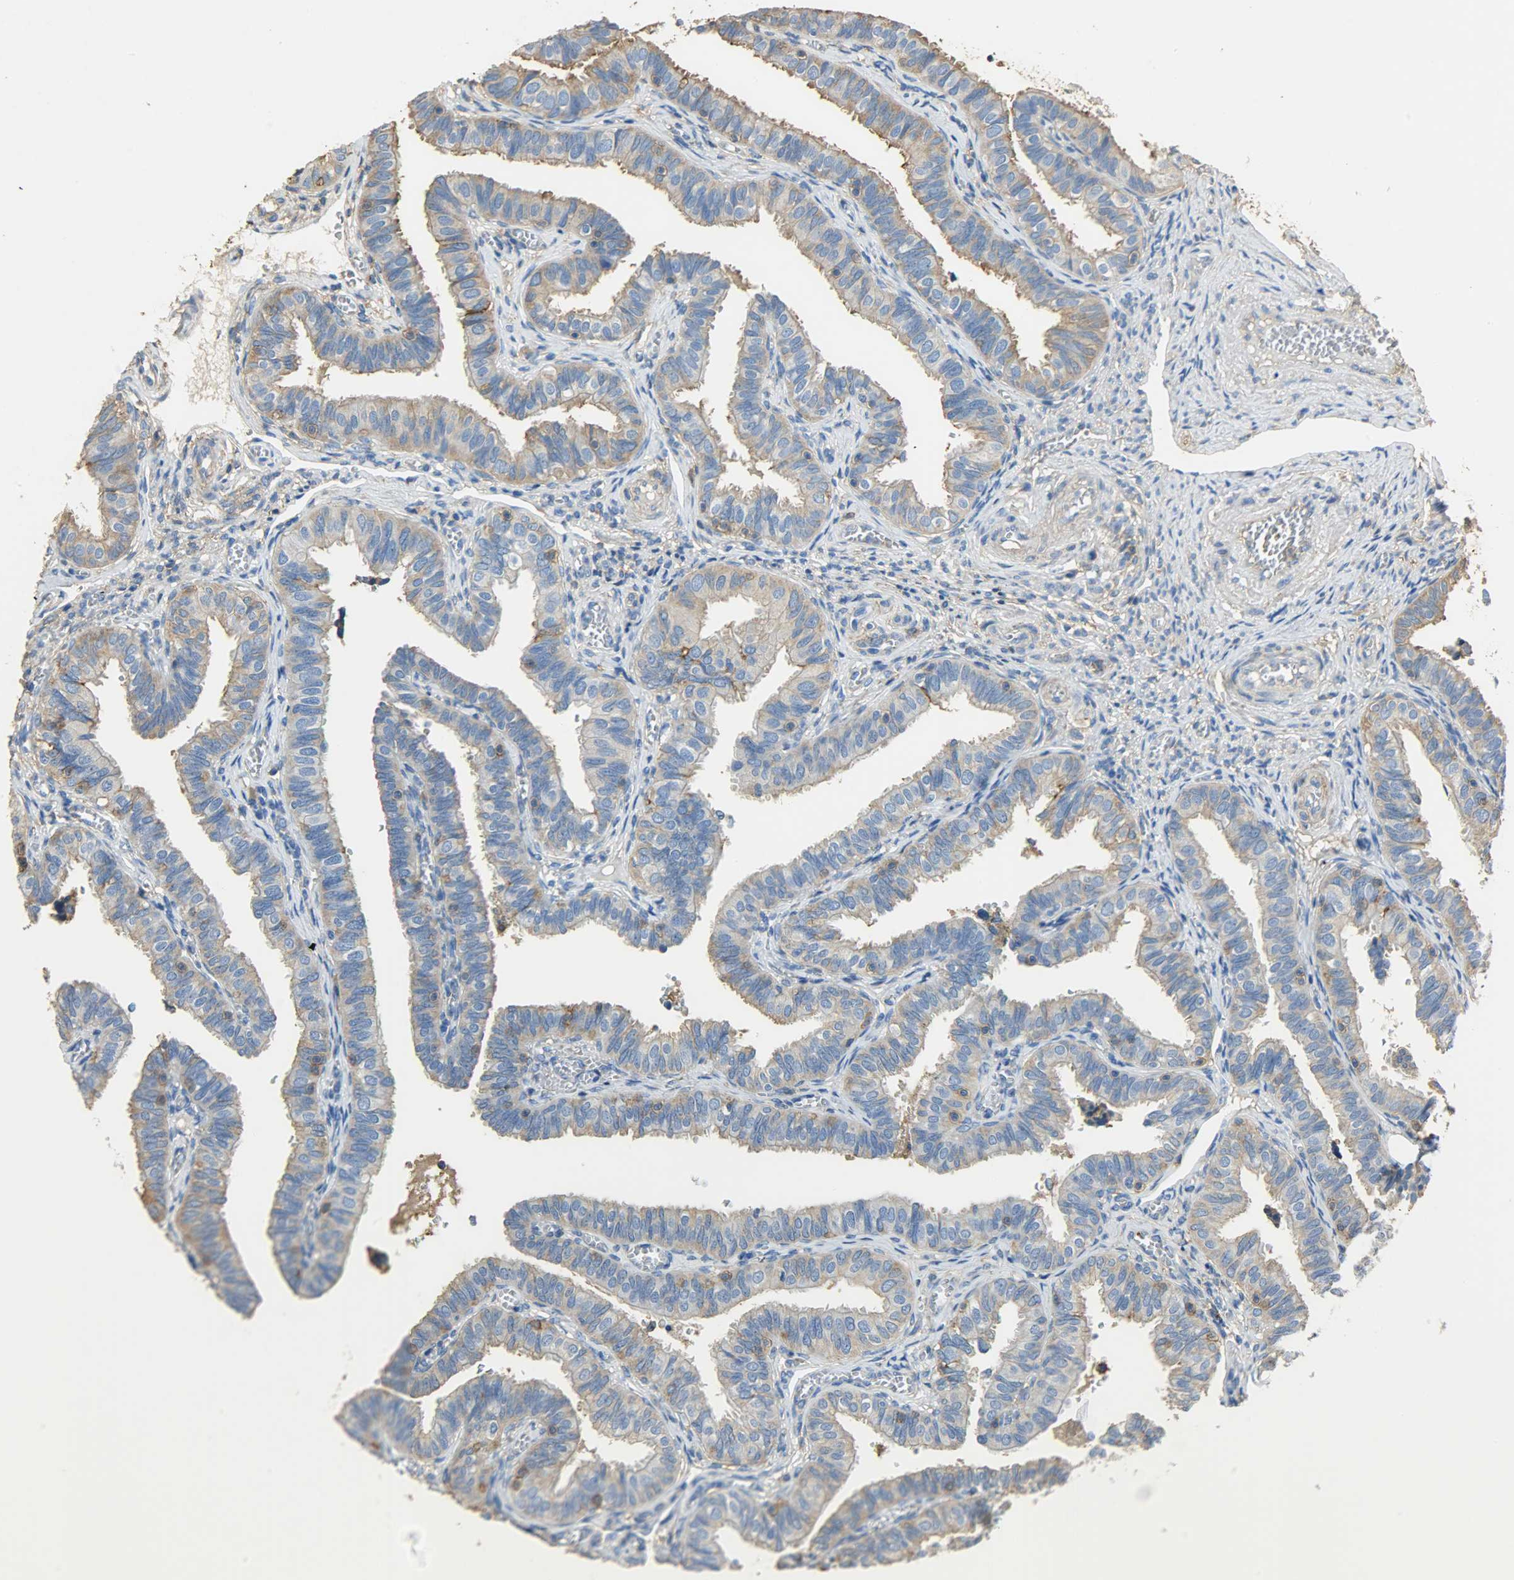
{"staining": {"intensity": "weak", "quantity": ">75%", "location": "cytoplasmic/membranous"}, "tissue": "fallopian tube", "cell_type": "Glandular cells", "image_type": "normal", "snomed": [{"axis": "morphology", "description": "Normal tissue, NOS"}, {"axis": "topography", "description": "Fallopian tube"}], "caption": "Immunohistochemical staining of unremarkable human fallopian tube displays >75% levels of weak cytoplasmic/membranous protein positivity in about >75% of glandular cells.", "gene": "ANXA6", "patient": {"sex": "female", "age": 46}}